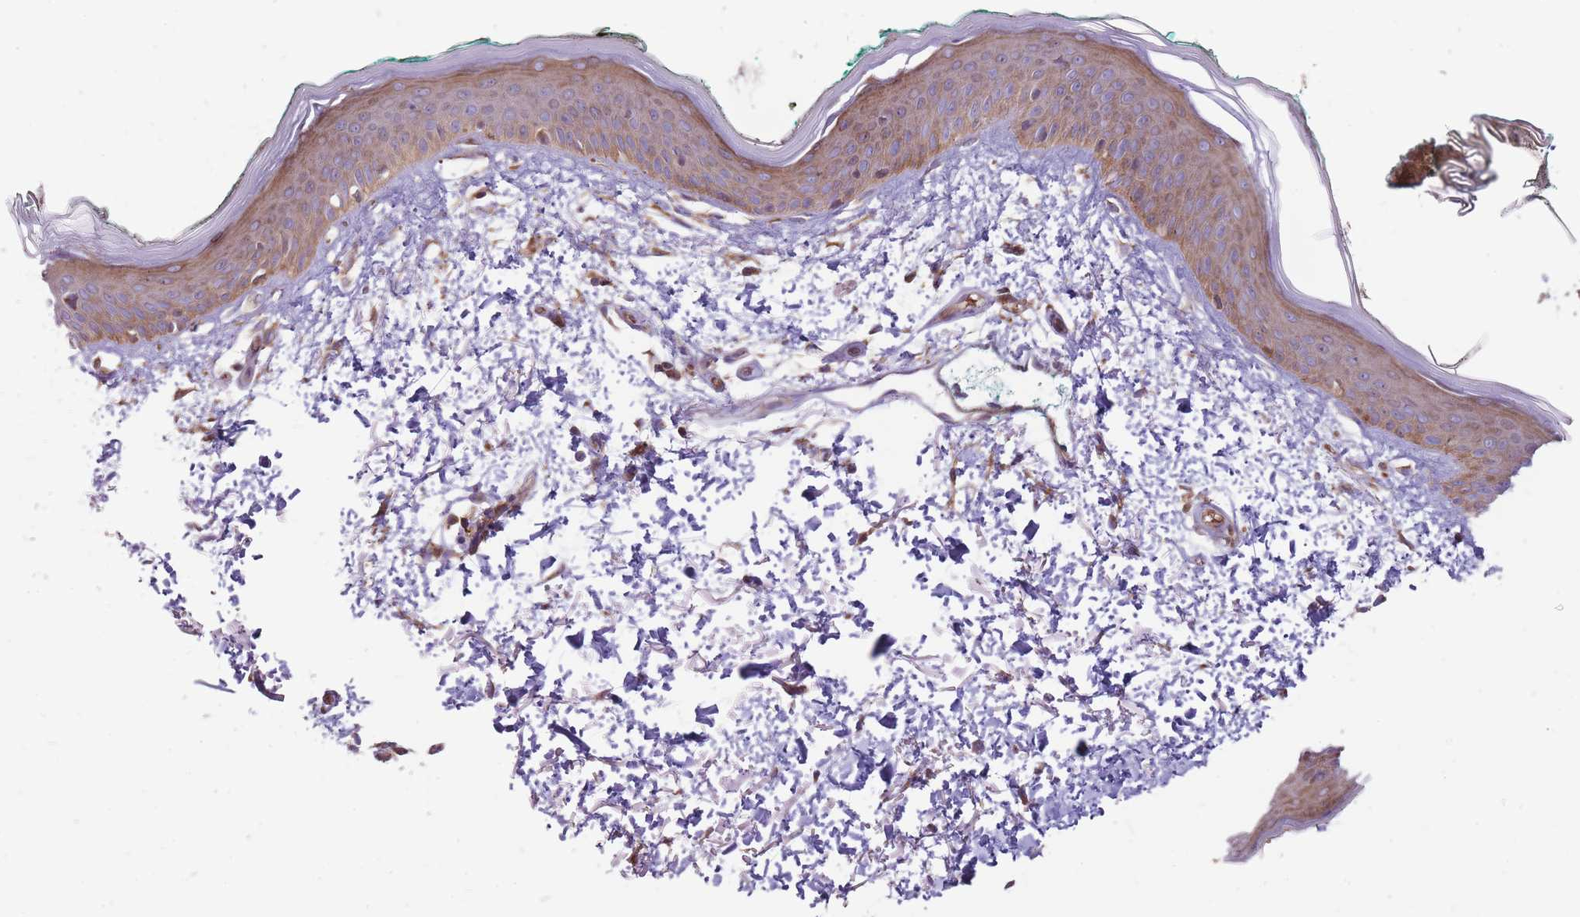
{"staining": {"intensity": "moderate", "quantity": ">75%", "location": "cytoplasmic/membranous"}, "tissue": "skin", "cell_type": "Fibroblasts", "image_type": "normal", "snomed": [{"axis": "morphology", "description": "Normal tissue, NOS"}, {"axis": "morphology", "description": "Malignant melanoma, NOS"}, {"axis": "topography", "description": "Skin"}], "caption": "Fibroblasts reveal medium levels of moderate cytoplasmic/membranous staining in about >75% of cells in unremarkable human skin.", "gene": "ANKRD10", "patient": {"sex": "male", "age": 62}}